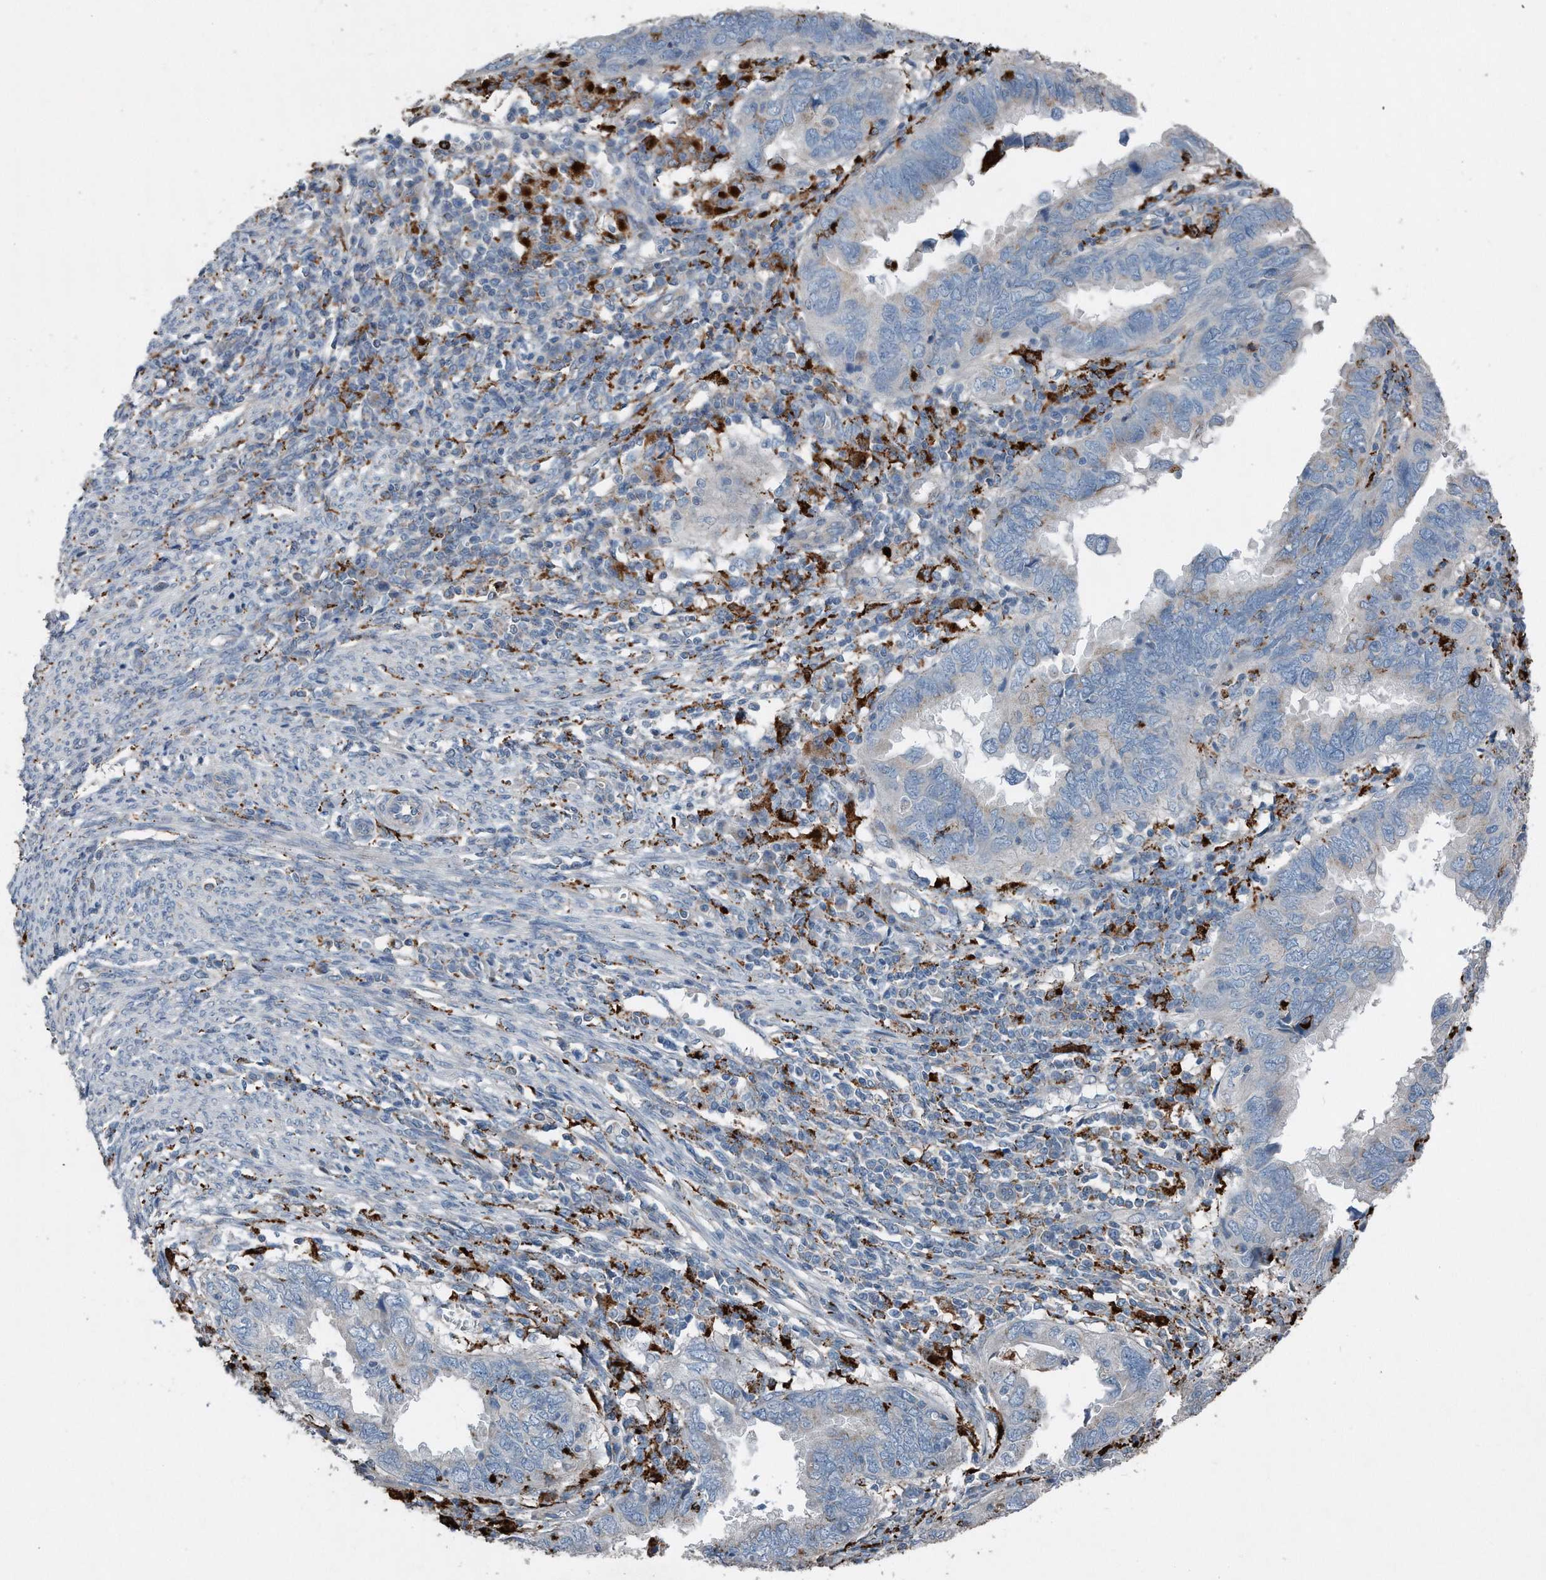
{"staining": {"intensity": "negative", "quantity": "none", "location": "none"}, "tissue": "endometrial cancer", "cell_type": "Tumor cells", "image_type": "cancer", "snomed": [{"axis": "morphology", "description": "Adenocarcinoma, NOS"}, {"axis": "topography", "description": "Uterus"}], "caption": "There is no significant positivity in tumor cells of endometrial cancer. (Stains: DAB immunohistochemistry (IHC) with hematoxylin counter stain, Microscopy: brightfield microscopy at high magnification).", "gene": "ZNF772", "patient": {"sex": "female", "age": 77}}